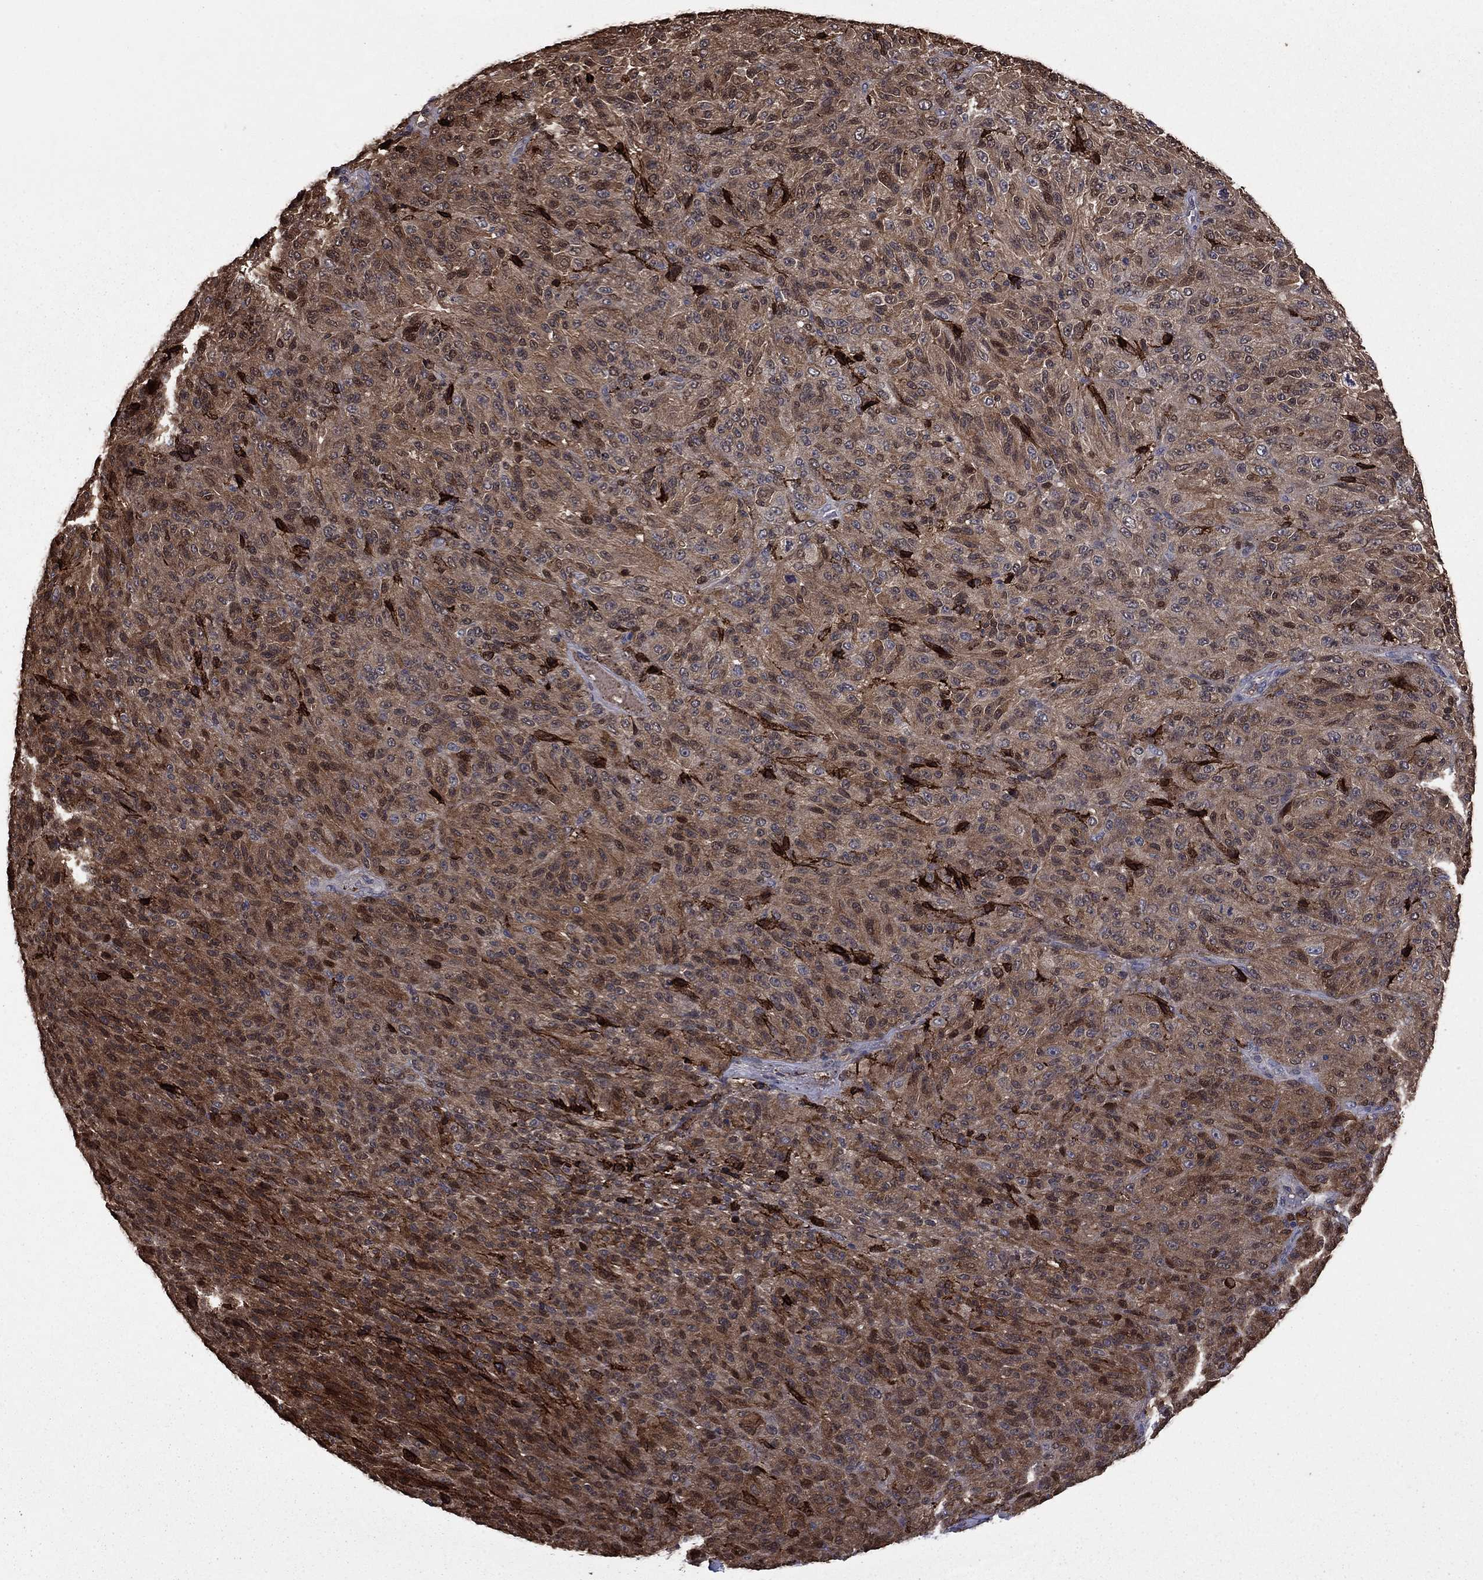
{"staining": {"intensity": "strong", "quantity": "25%-75%", "location": "cytoplasmic/membranous"}, "tissue": "melanoma", "cell_type": "Tumor cells", "image_type": "cancer", "snomed": [{"axis": "morphology", "description": "Malignant melanoma, Metastatic site"}, {"axis": "topography", "description": "Brain"}], "caption": "IHC staining of malignant melanoma (metastatic site), which displays high levels of strong cytoplasmic/membranous expression in approximately 25%-75% of tumor cells indicating strong cytoplasmic/membranous protein expression. The staining was performed using DAB (brown) for protein detection and nuclei were counterstained in hematoxylin (blue).", "gene": "PLAU", "patient": {"sex": "female", "age": 56}}